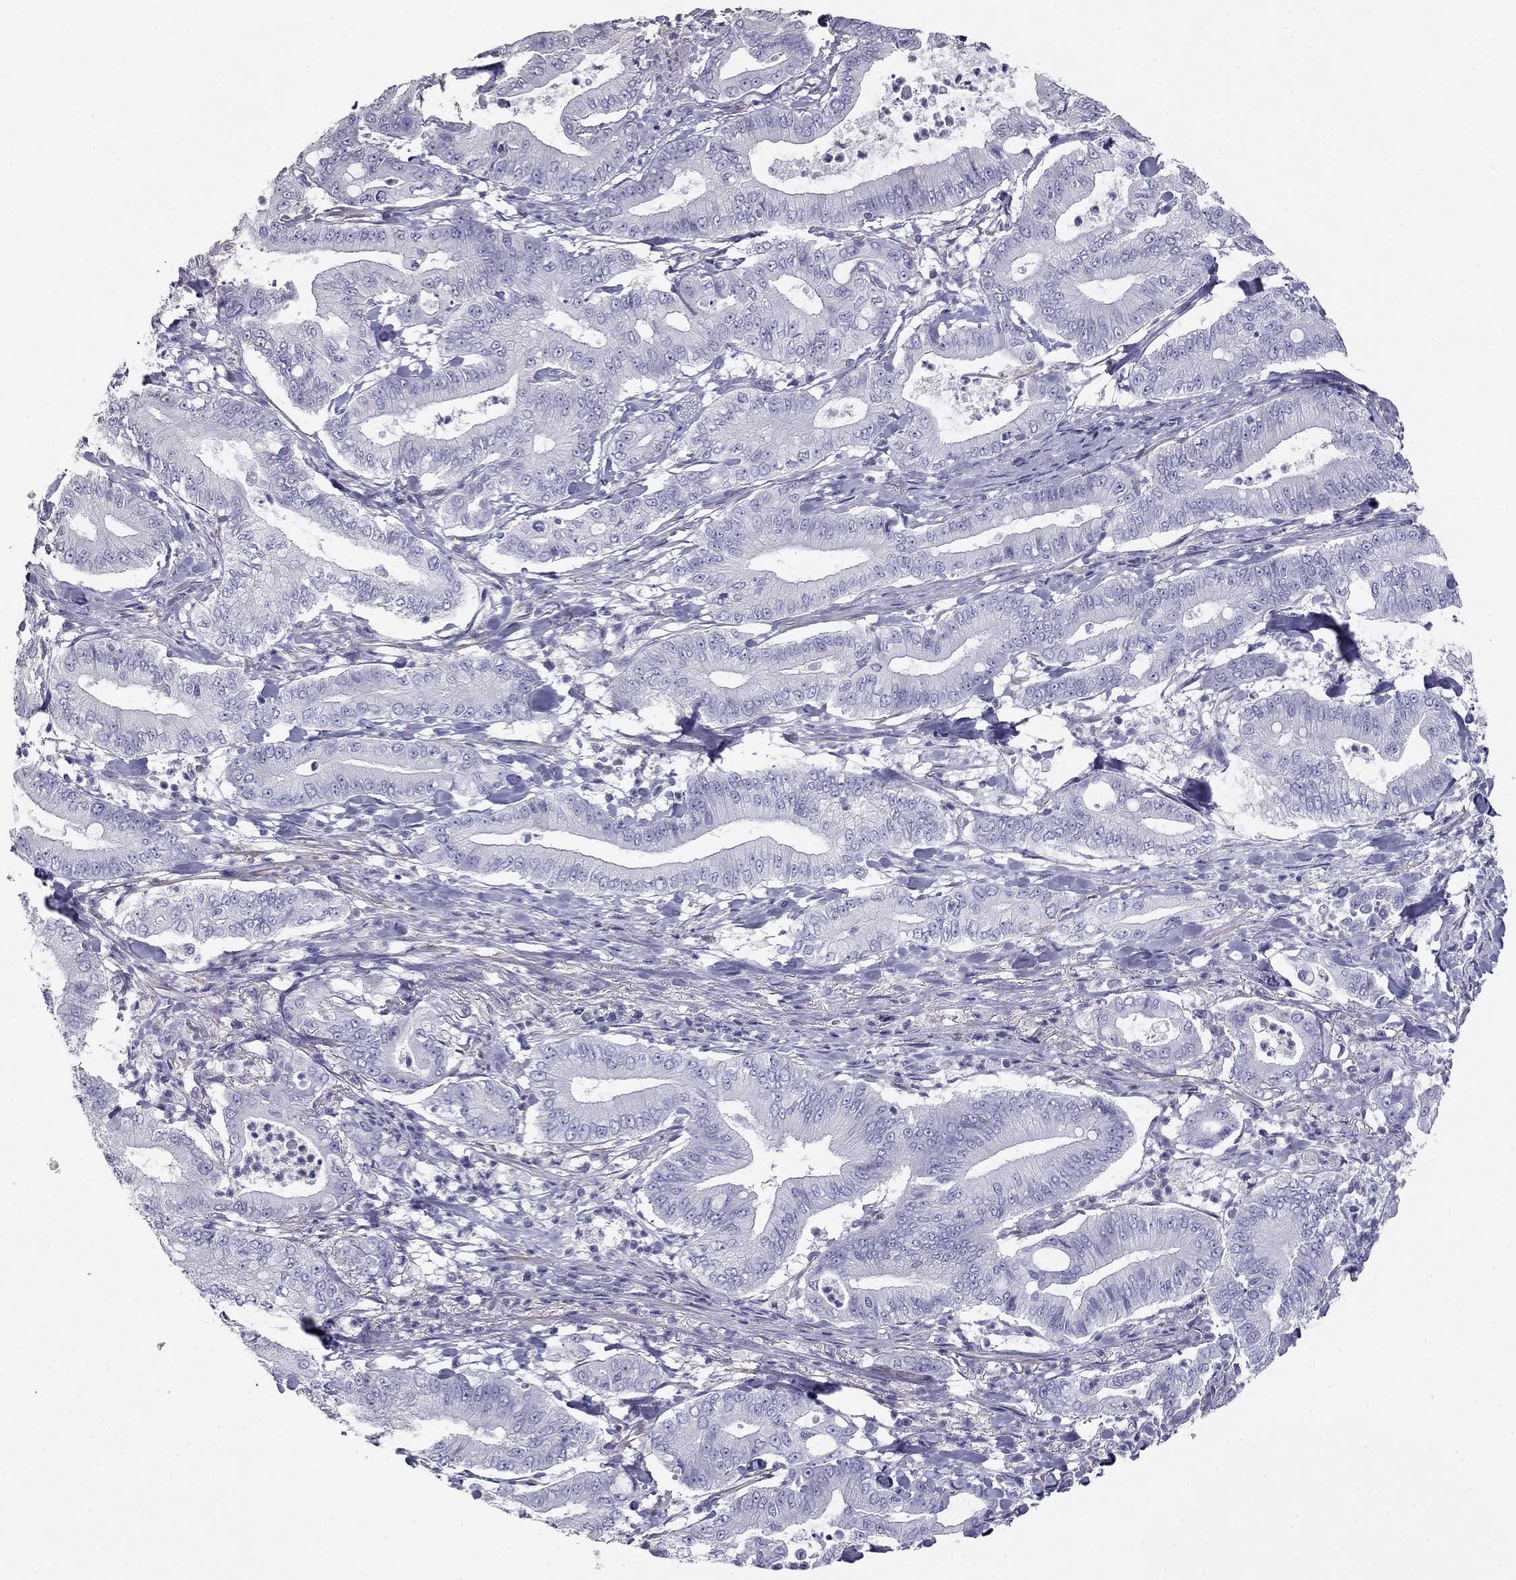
{"staining": {"intensity": "negative", "quantity": "none", "location": "none"}, "tissue": "pancreatic cancer", "cell_type": "Tumor cells", "image_type": "cancer", "snomed": [{"axis": "morphology", "description": "Adenocarcinoma, NOS"}, {"axis": "topography", "description": "Pancreas"}], "caption": "Histopathology image shows no protein expression in tumor cells of adenocarcinoma (pancreatic) tissue.", "gene": "LY6H", "patient": {"sex": "male", "age": 71}}